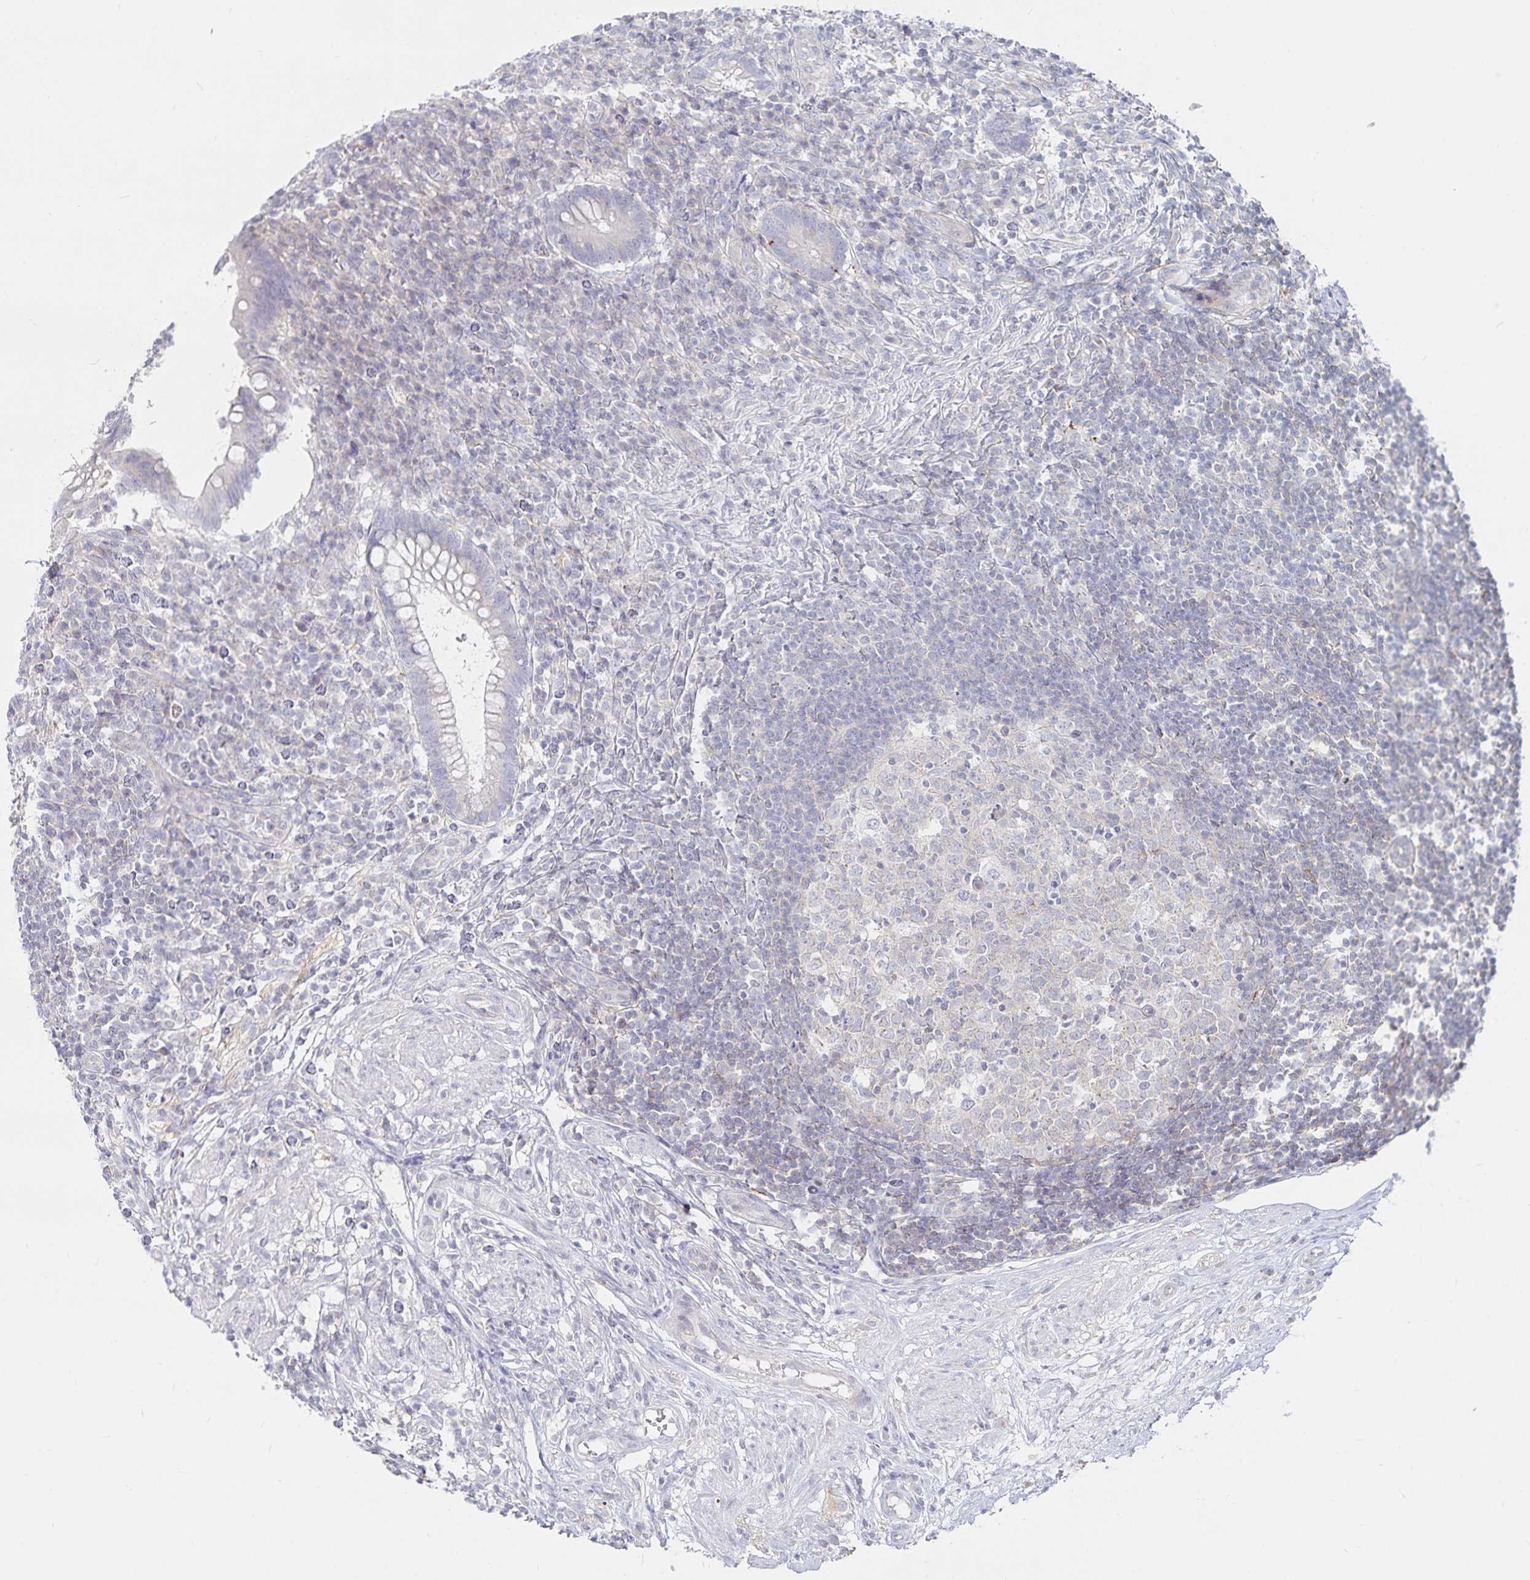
{"staining": {"intensity": "weak", "quantity": "25%-75%", "location": "cytoplasmic/membranous"}, "tissue": "appendix", "cell_type": "Glandular cells", "image_type": "normal", "snomed": [{"axis": "morphology", "description": "Normal tissue, NOS"}, {"axis": "topography", "description": "Appendix"}], "caption": "DAB (3,3'-diaminobenzidine) immunohistochemical staining of normal human appendix demonstrates weak cytoplasmic/membranous protein expression in approximately 25%-75% of glandular cells. (DAB (3,3'-diaminobenzidine) IHC, brown staining for protein, blue staining for nuclei).", "gene": "SFTPA1", "patient": {"sex": "female", "age": 56}}